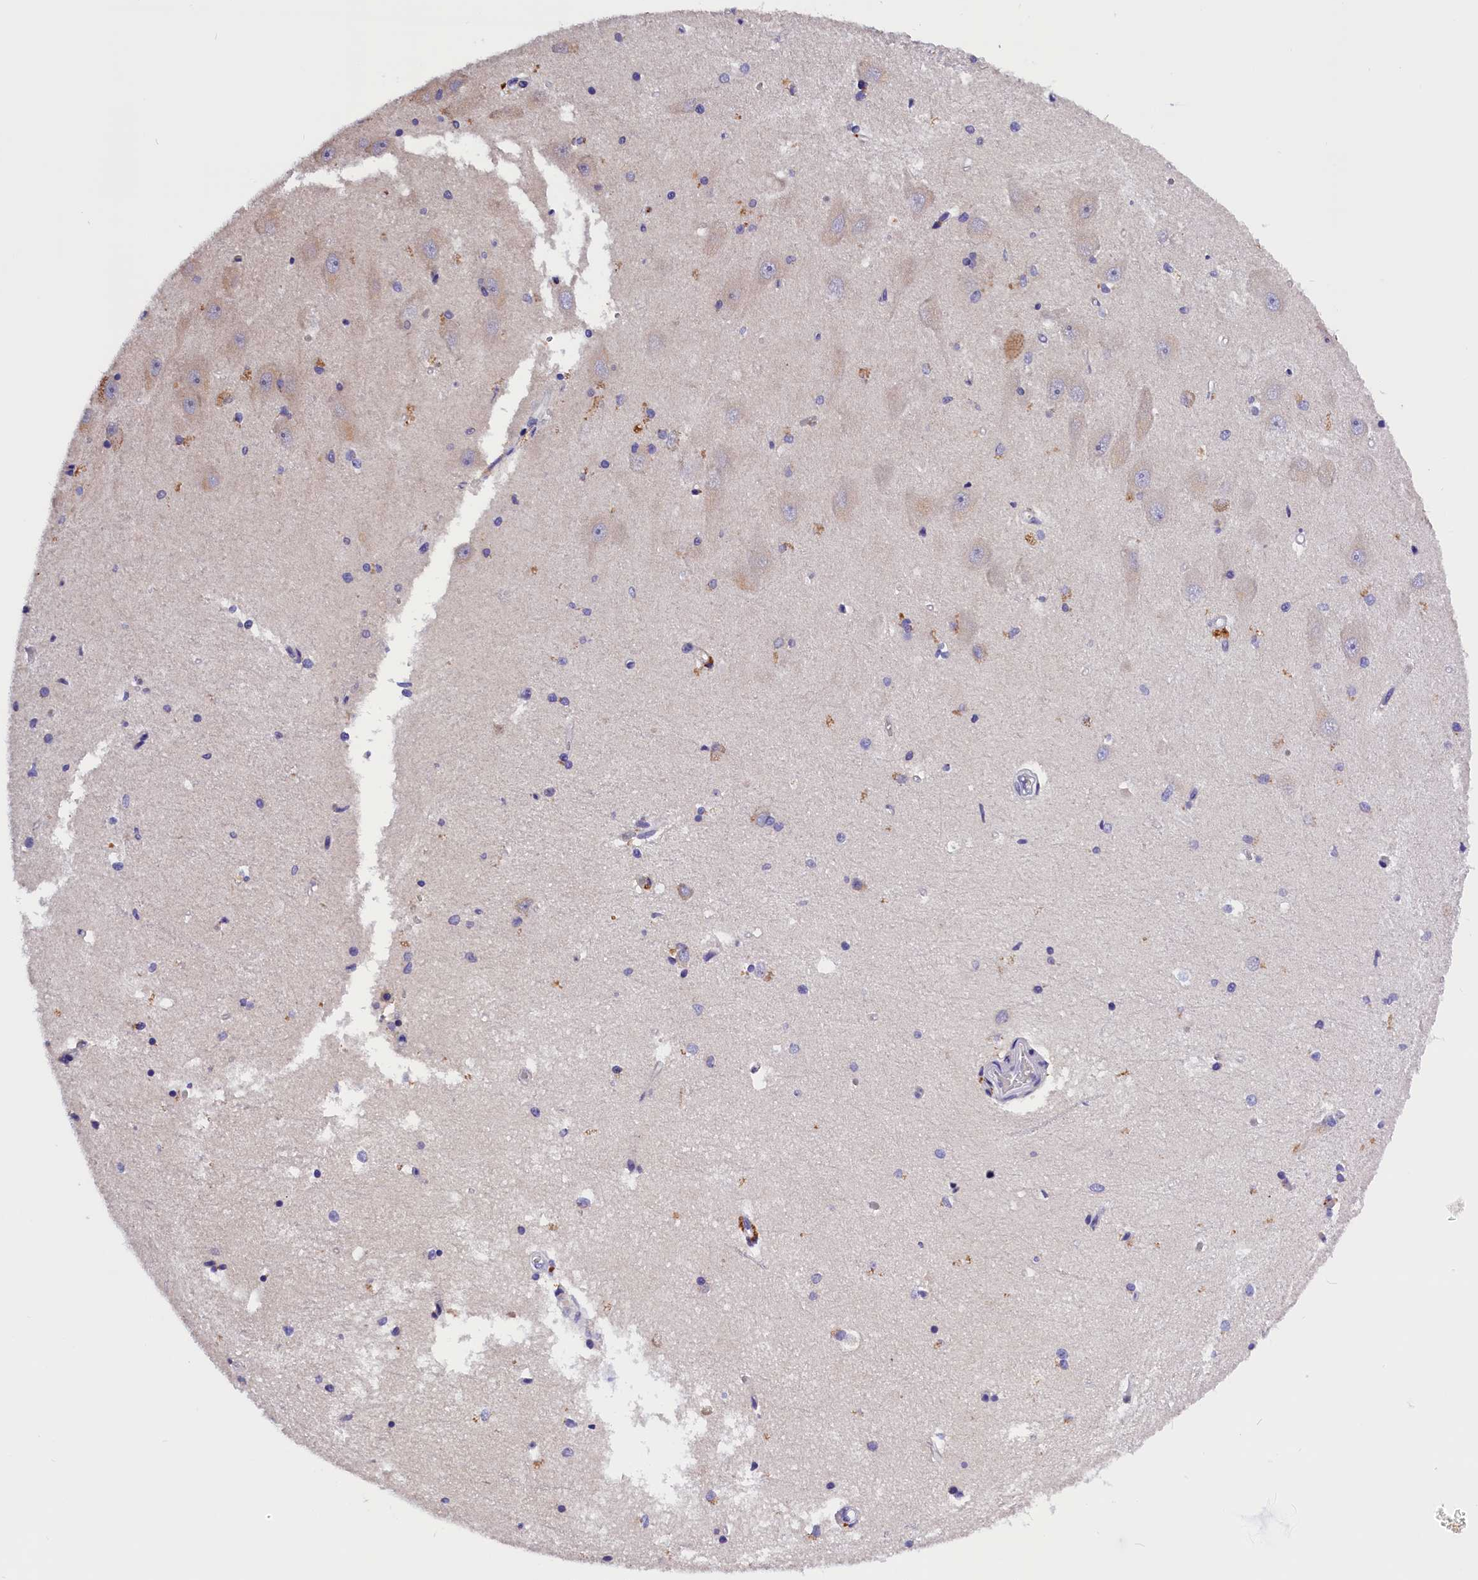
{"staining": {"intensity": "negative", "quantity": "none", "location": "none"}, "tissue": "hippocampus", "cell_type": "Glial cells", "image_type": "normal", "snomed": [{"axis": "morphology", "description": "Normal tissue, NOS"}, {"axis": "topography", "description": "Hippocampus"}], "caption": "DAB (3,3'-diaminobenzidine) immunohistochemical staining of normal hippocampus exhibits no significant positivity in glial cells. The staining was performed using DAB to visualize the protein expression in brown, while the nuclei were stained in blue with hematoxylin (Magnification: 20x).", "gene": "BTBD9", "patient": {"sex": "male", "age": 45}}